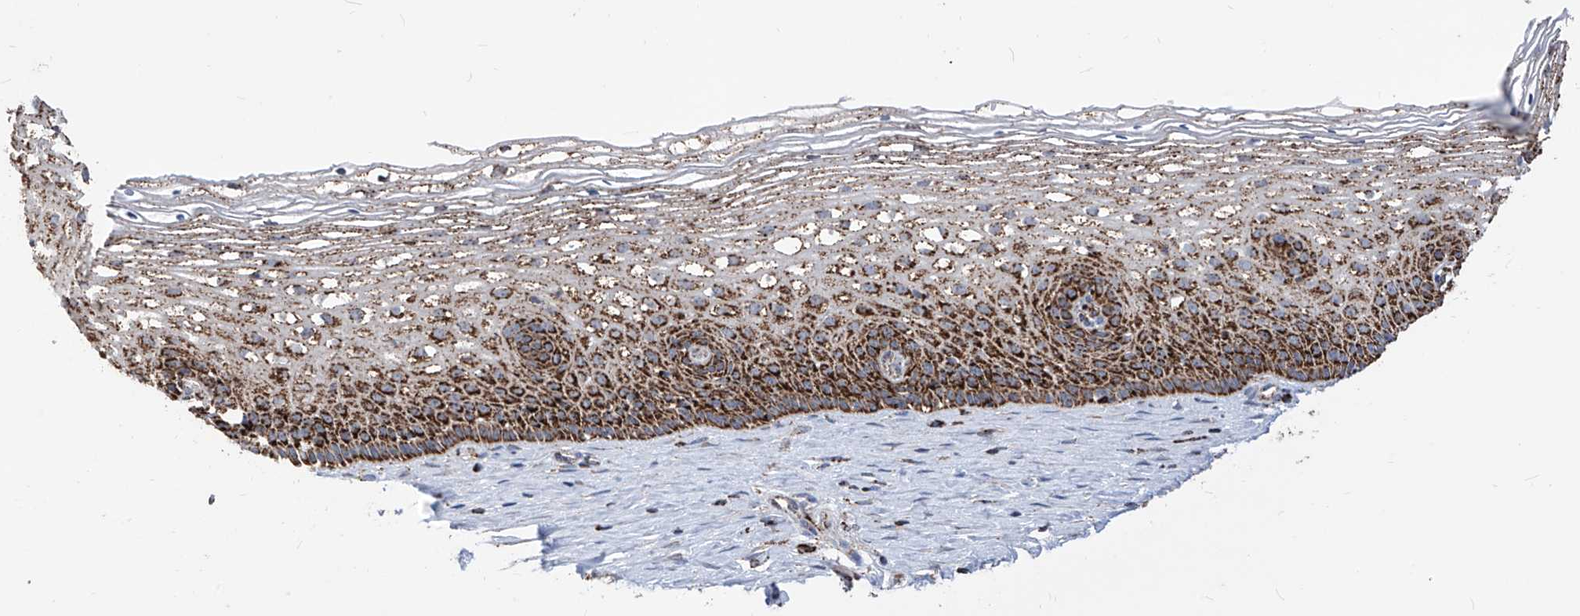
{"staining": {"intensity": "strong", "quantity": "25%-75%", "location": "cytoplasmic/membranous"}, "tissue": "cervix", "cell_type": "Glandular cells", "image_type": "normal", "snomed": [{"axis": "morphology", "description": "Normal tissue, NOS"}, {"axis": "topography", "description": "Cervix"}], "caption": "Immunohistochemistry (DAB) staining of benign human cervix shows strong cytoplasmic/membranous protein staining in approximately 25%-75% of glandular cells. Nuclei are stained in blue.", "gene": "COX5B", "patient": {"sex": "female", "age": 33}}